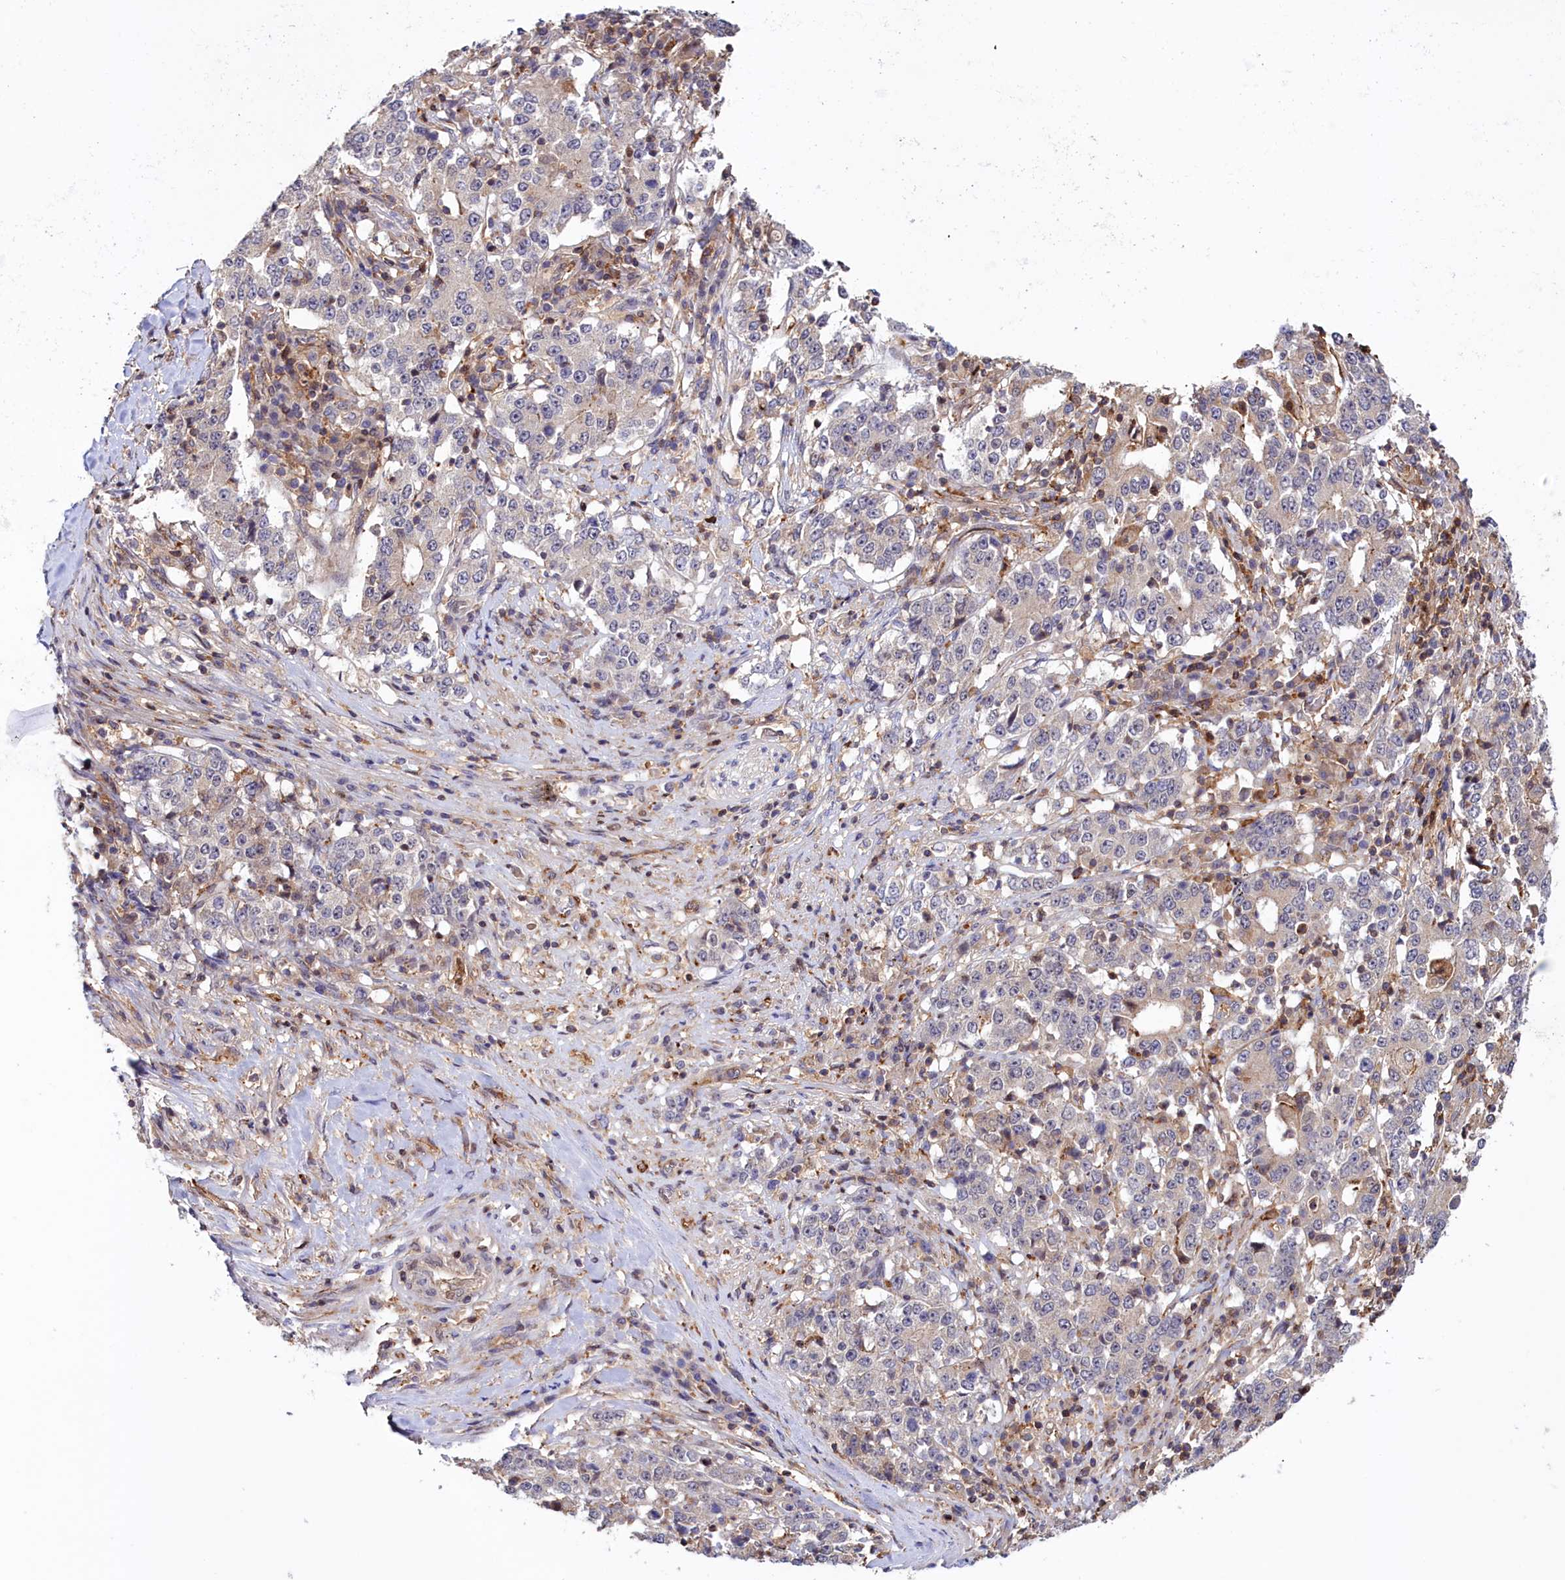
{"staining": {"intensity": "negative", "quantity": "none", "location": "none"}, "tissue": "stomach cancer", "cell_type": "Tumor cells", "image_type": "cancer", "snomed": [{"axis": "morphology", "description": "Adenocarcinoma, NOS"}, {"axis": "topography", "description": "Stomach"}], "caption": "A micrograph of human stomach cancer is negative for staining in tumor cells.", "gene": "NEURL4", "patient": {"sex": "male", "age": 59}}